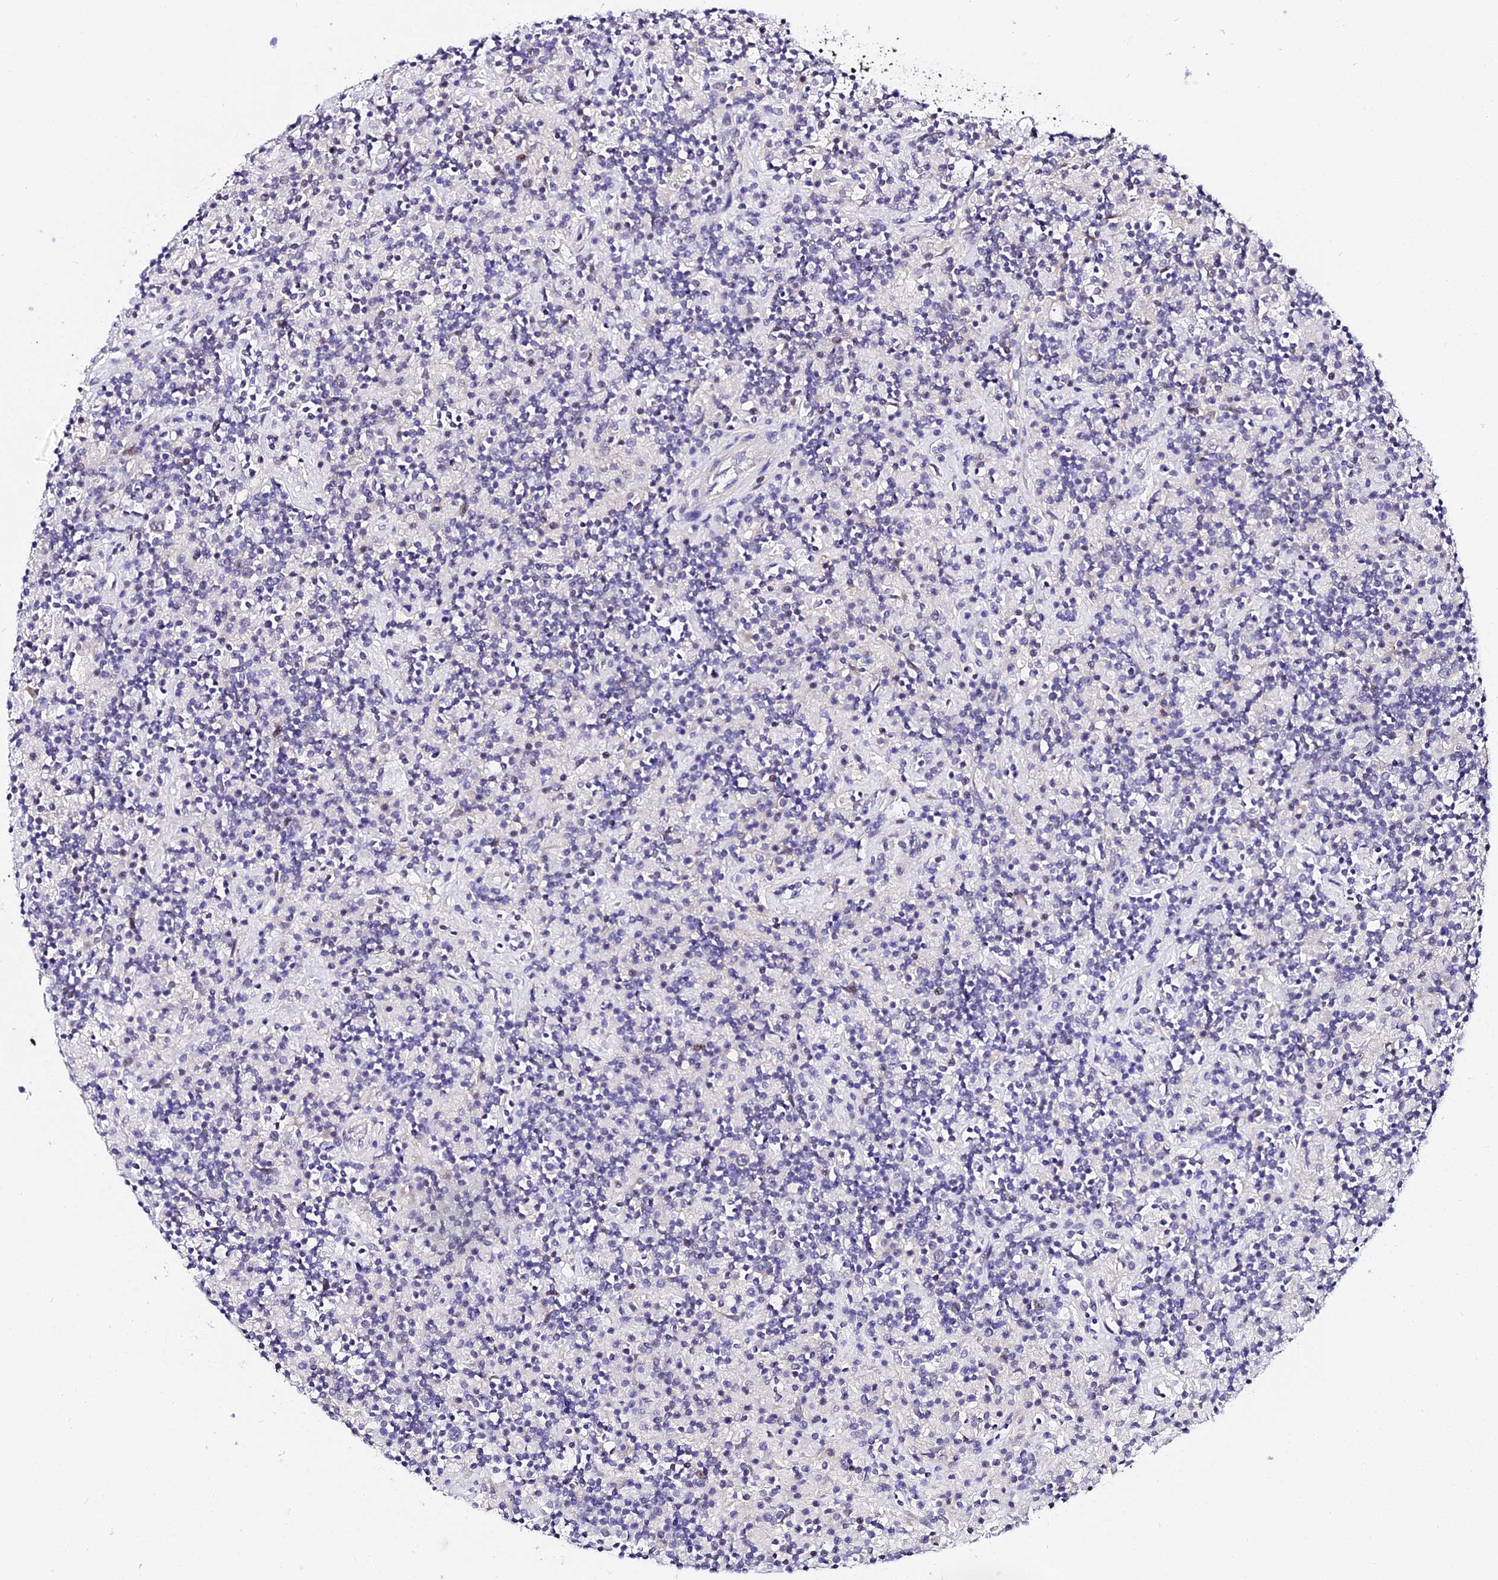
{"staining": {"intensity": "negative", "quantity": "none", "location": "none"}, "tissue": "lymphoma", "cell_type": "Tumor cells", "image_type": "cancer", "snomed": [{"axis": "morphology", "description": "Hodgkin's disease, NOS"}, {"axis": "topography", "description": "Lymph node"}], "caption": "Lymphoma was stained to show a protein in brown. There is no significant expression in tumor cells.", "gene": "POLR2I", "patient": {"sex": "male", "age": 70}}